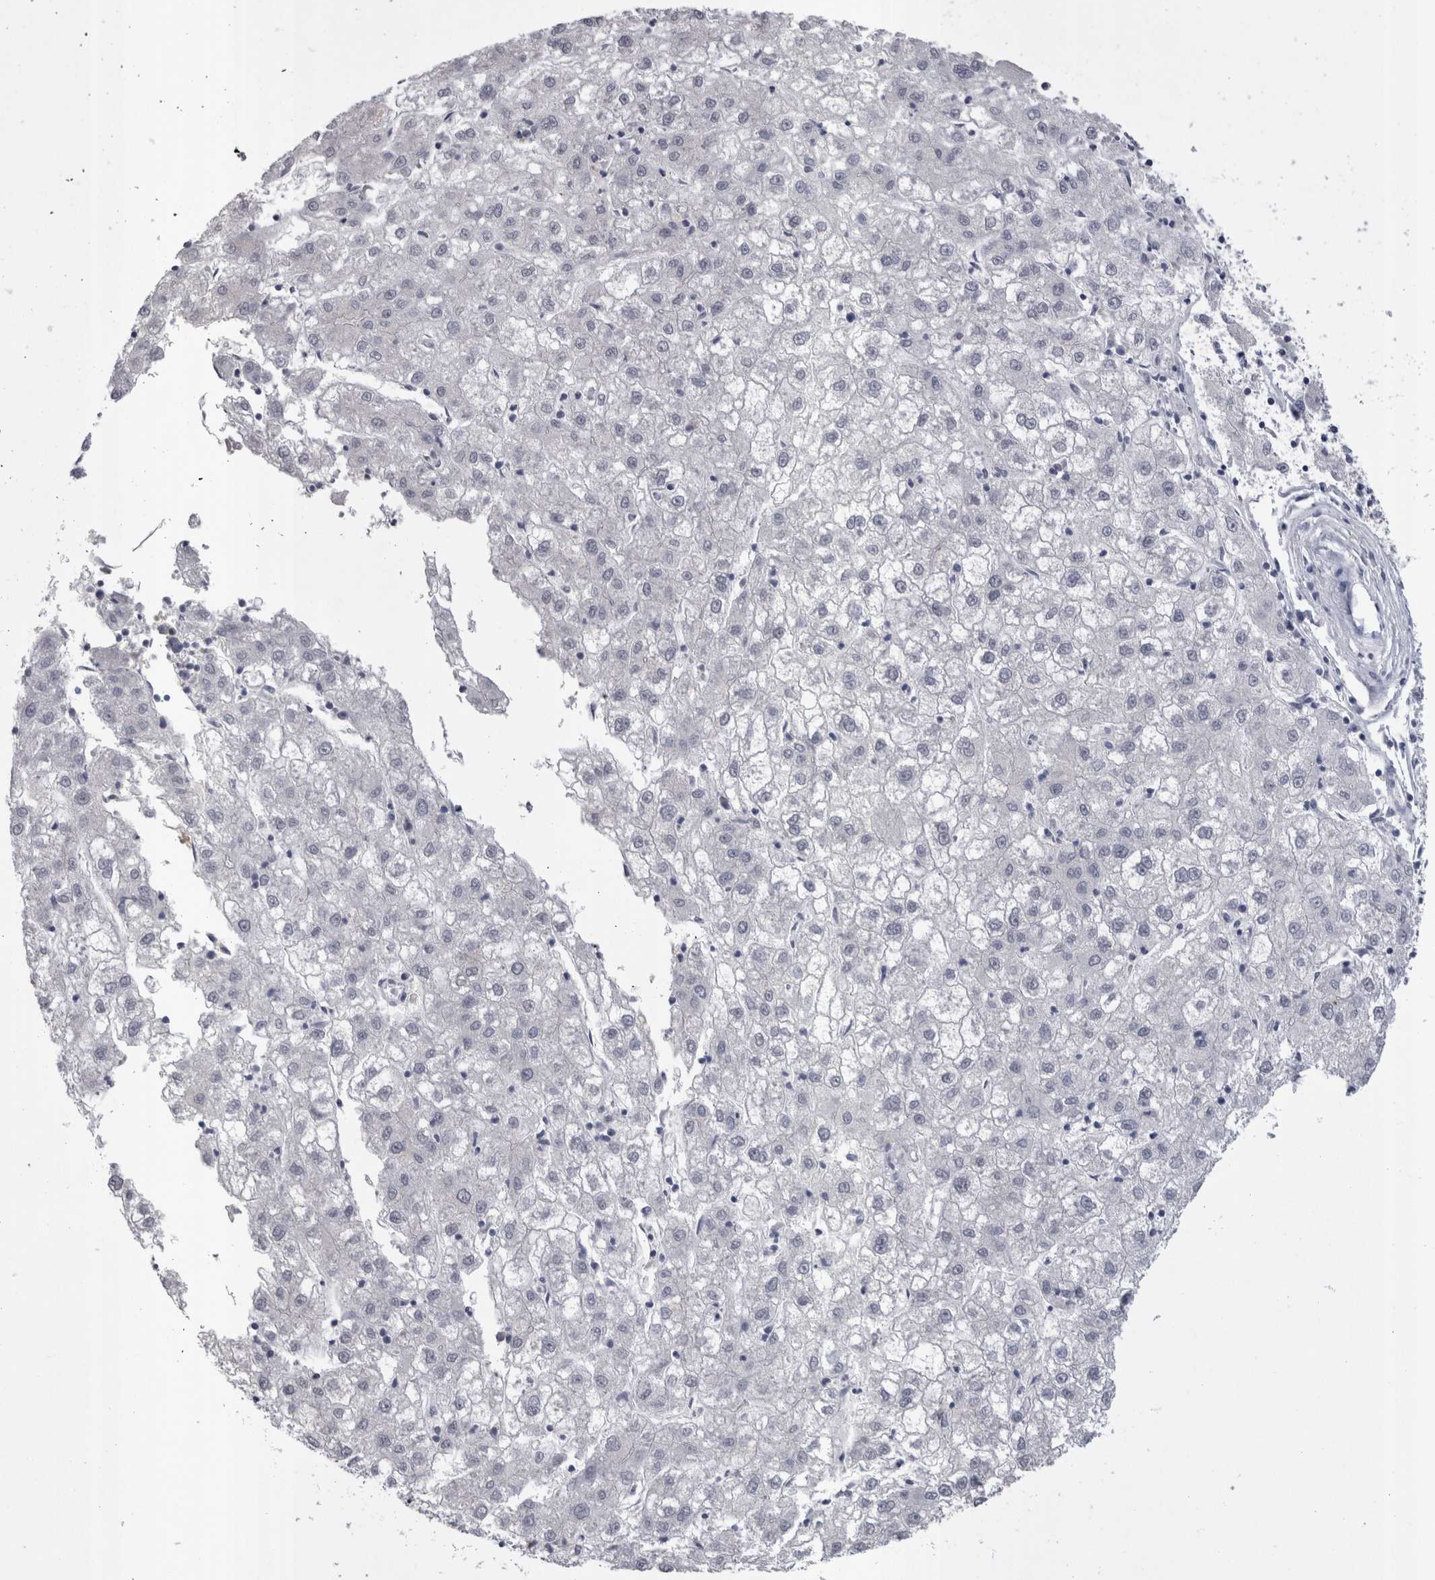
{"staining": {"intensity": "negative", "quantity": "none", "location": "none"}, "tissue": "liver cancer", "cell_type": "Tumor cells", "image_type": "cancer", "snomed": [{"axis": "morphology", "description": "Carcinoma, Hepatocellular, NOS"}, {"axis": "topography", "description": "Liver"}], "caption": "Immunohistochemical staining of hepatocellular carcinoma (liver) exhibits no significant expression in tumor cells.", "gene": "PAX5", "patient": {"sex": "male", "age": 72}}